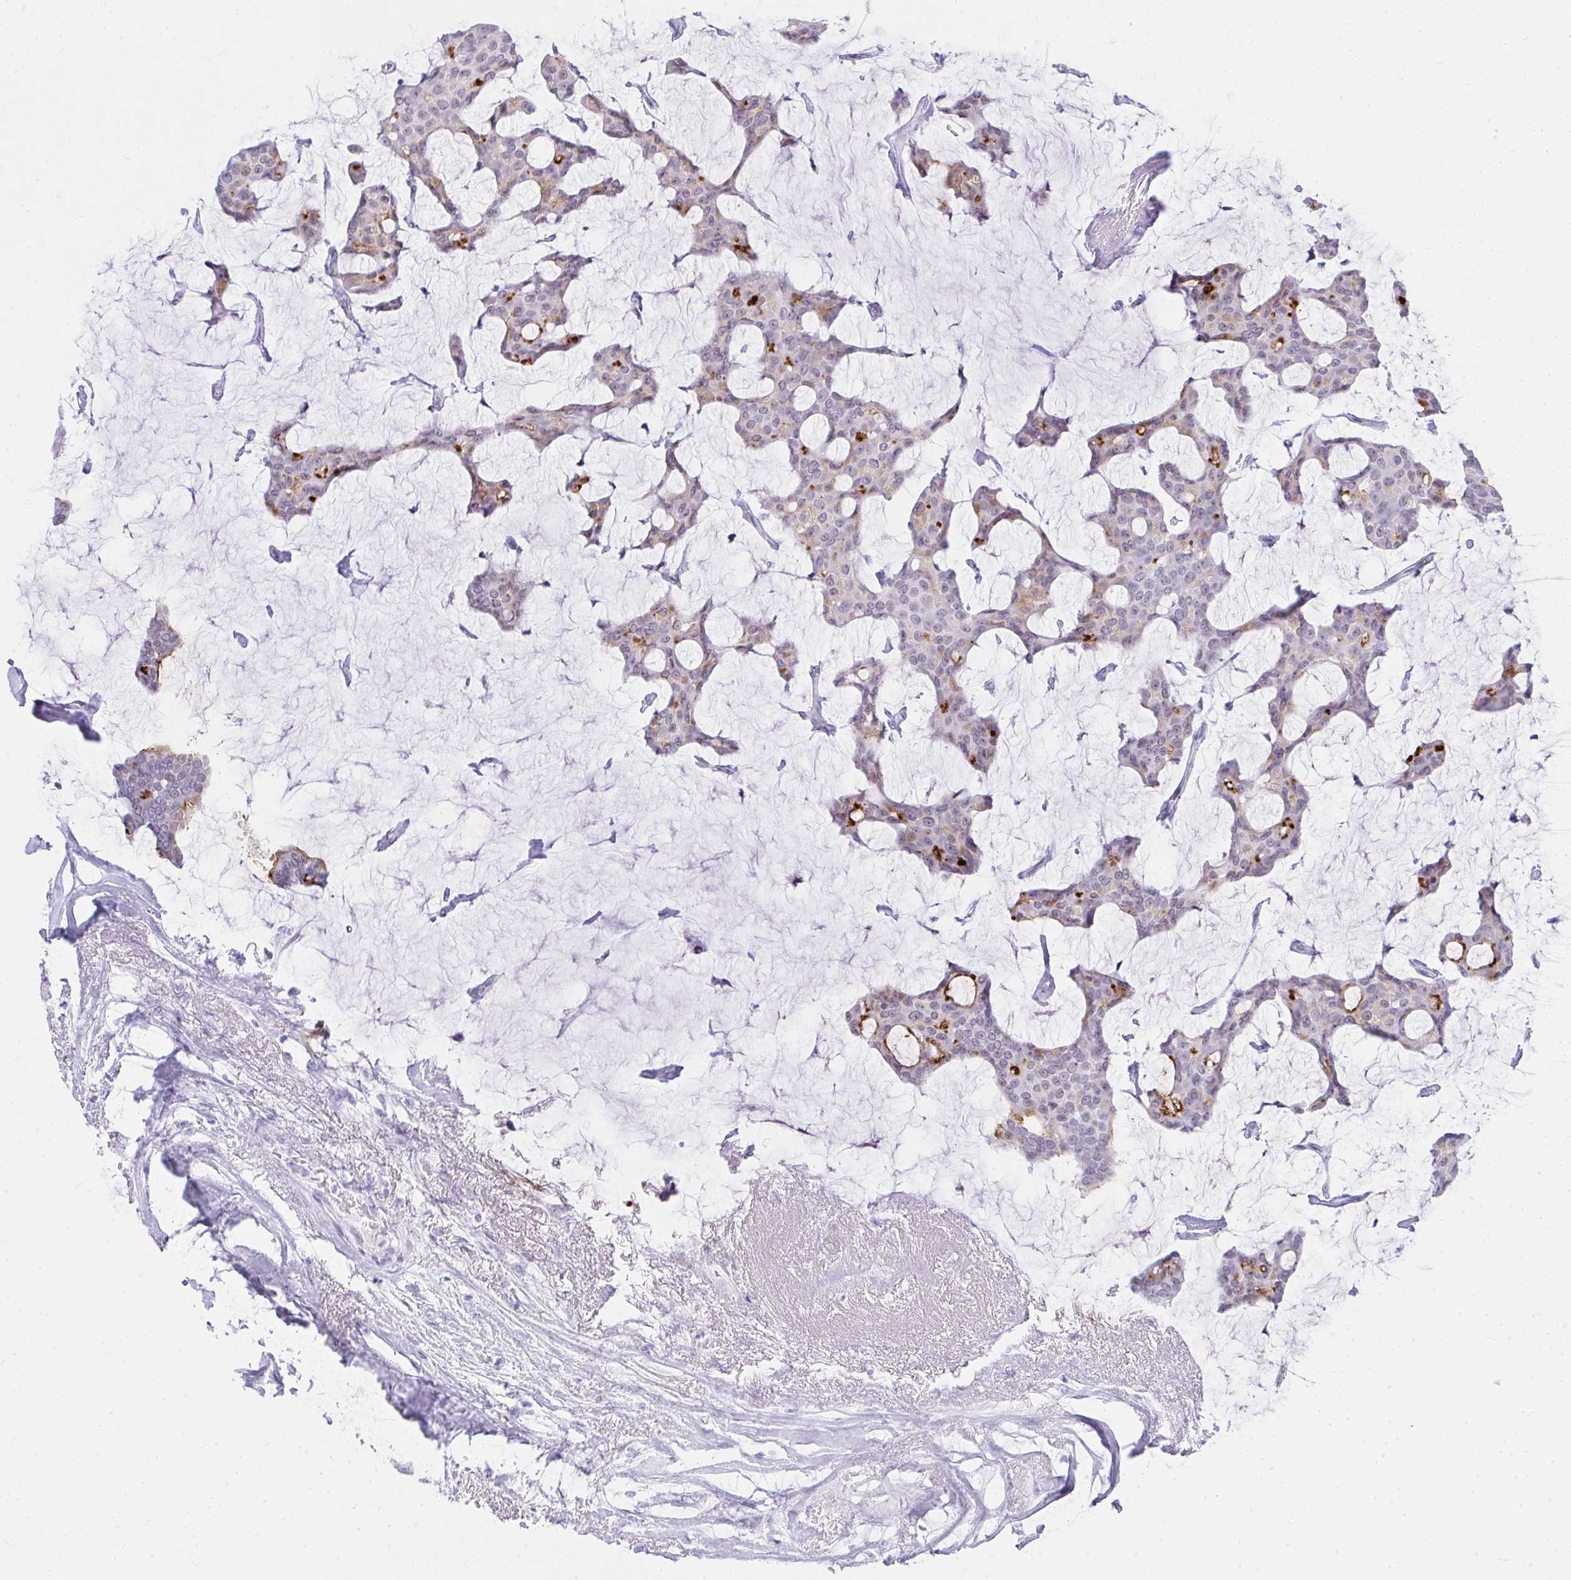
{"staining": {"intensity": "moderate", "quantity": "<25%", "location": "cytoplasmic/membranous"}, "tissue": "breast cancer", "cell_type": "Tumor cells", "image_type": "cancer", "snomed": [{"axis": "morphology", "description": "Duct carcinoma"}, {"axis": "topography", "description": "Breast"}], "caption": "Approximately <25% of tumor cells in human breast invasive ductal carcinoma show moderate cytoplasmic/membranous protein staining as visualized by brown immunohistochemical staining.", "gene": "OR5F1", "patient": {"sex": "female", "age": 91}}